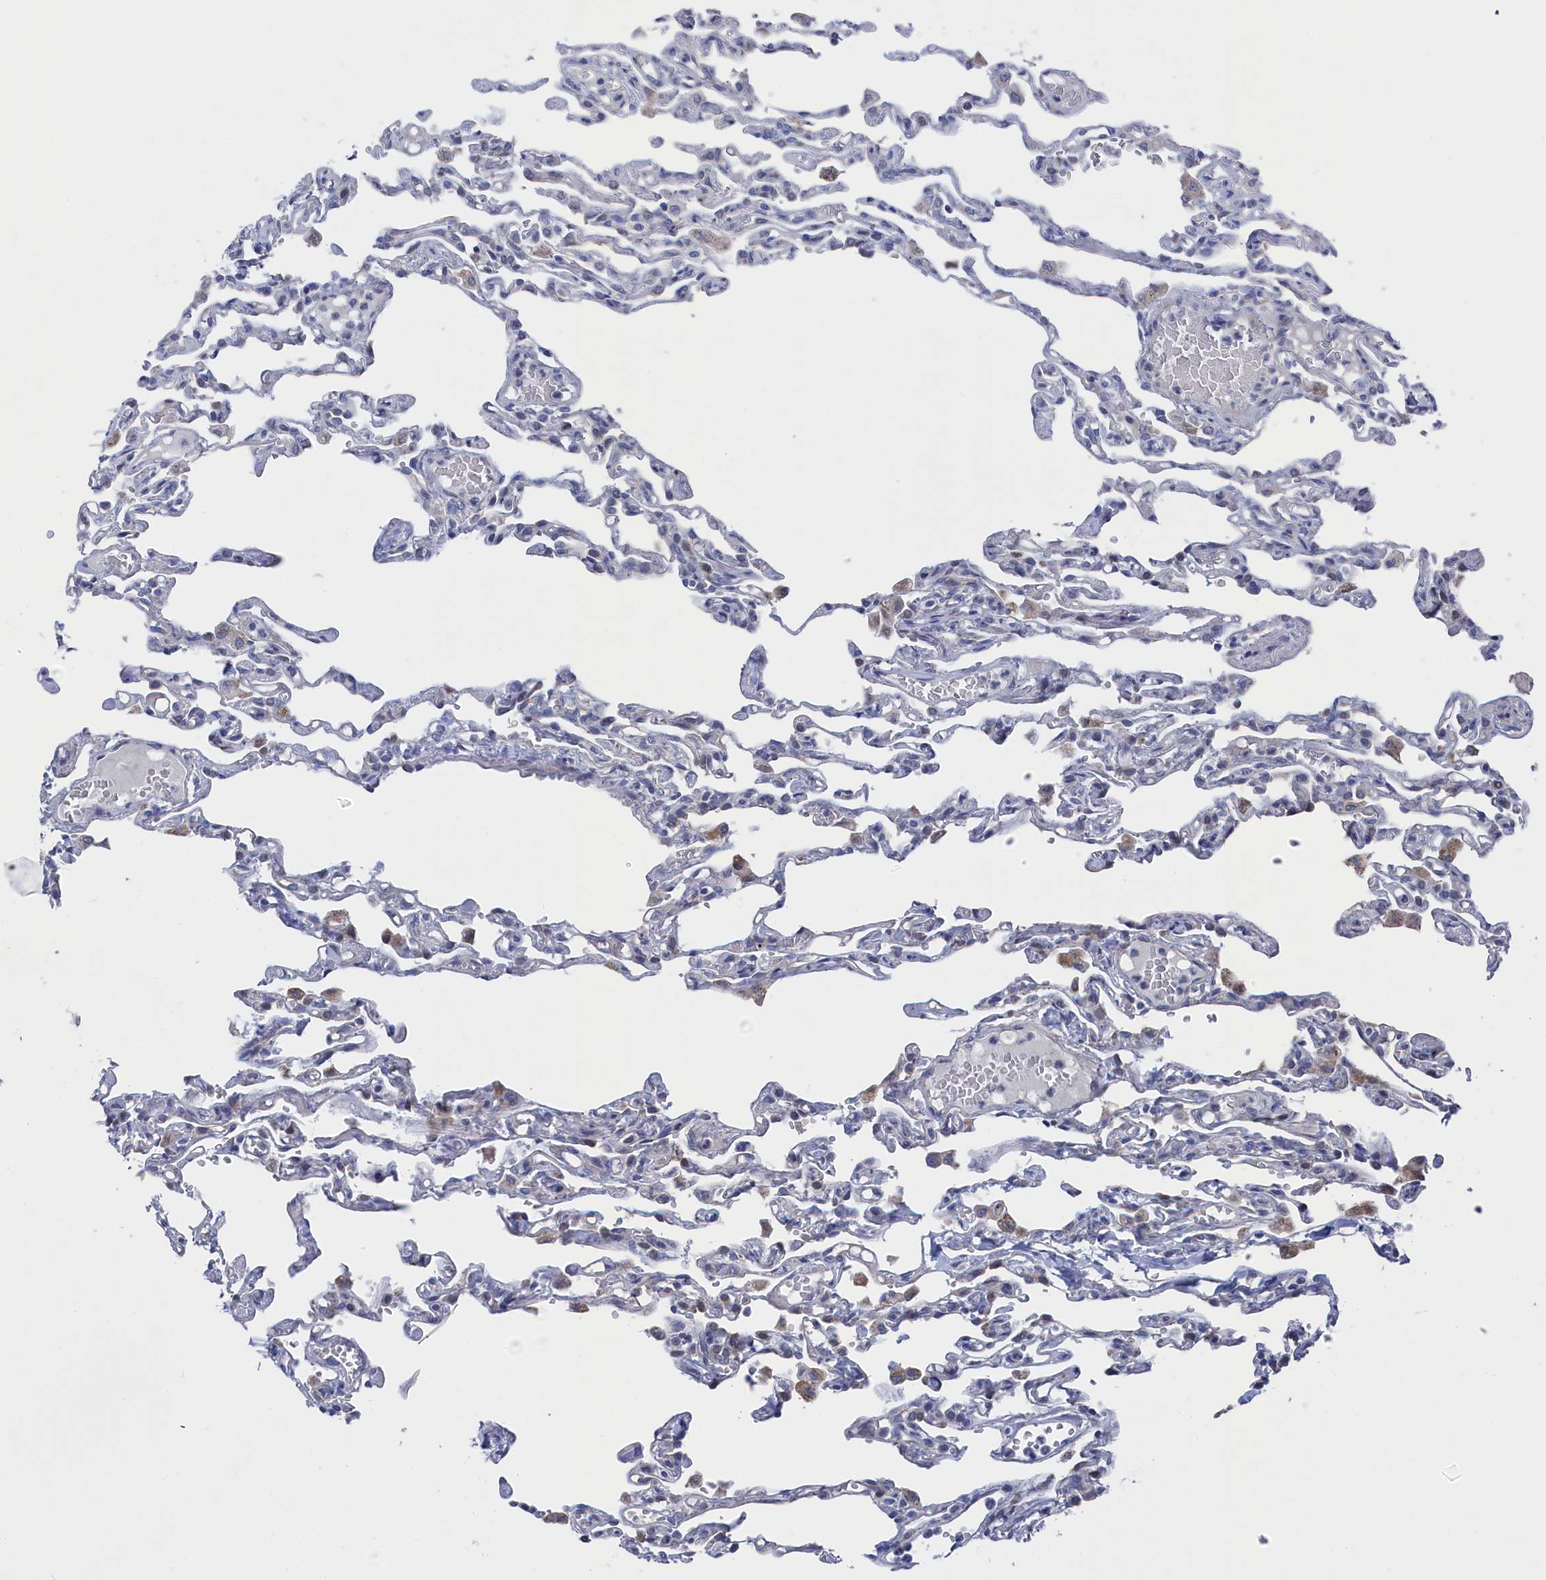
{"staining": {"intensity": "negative", "quantity": "none", "location": "none"}, "tissue": "lung", "cell_type": "Alveolar cells", "image_type": "normal", "snomed": [{"axis": "morphology", "description": "Normal tissue, NOS"}, {"axis": "topography", "description": "Lung"}], "caption": "This is a photomicrograph of immunohistochemistry staining of benign lung, which shows no staining in alveolar cells. The staining is performed using DAB brown chromogen with nuclei counter-stained in using hematoxylin.", "gene": "TMEM161A", "patient": {"sex": "male", "age": 21}}